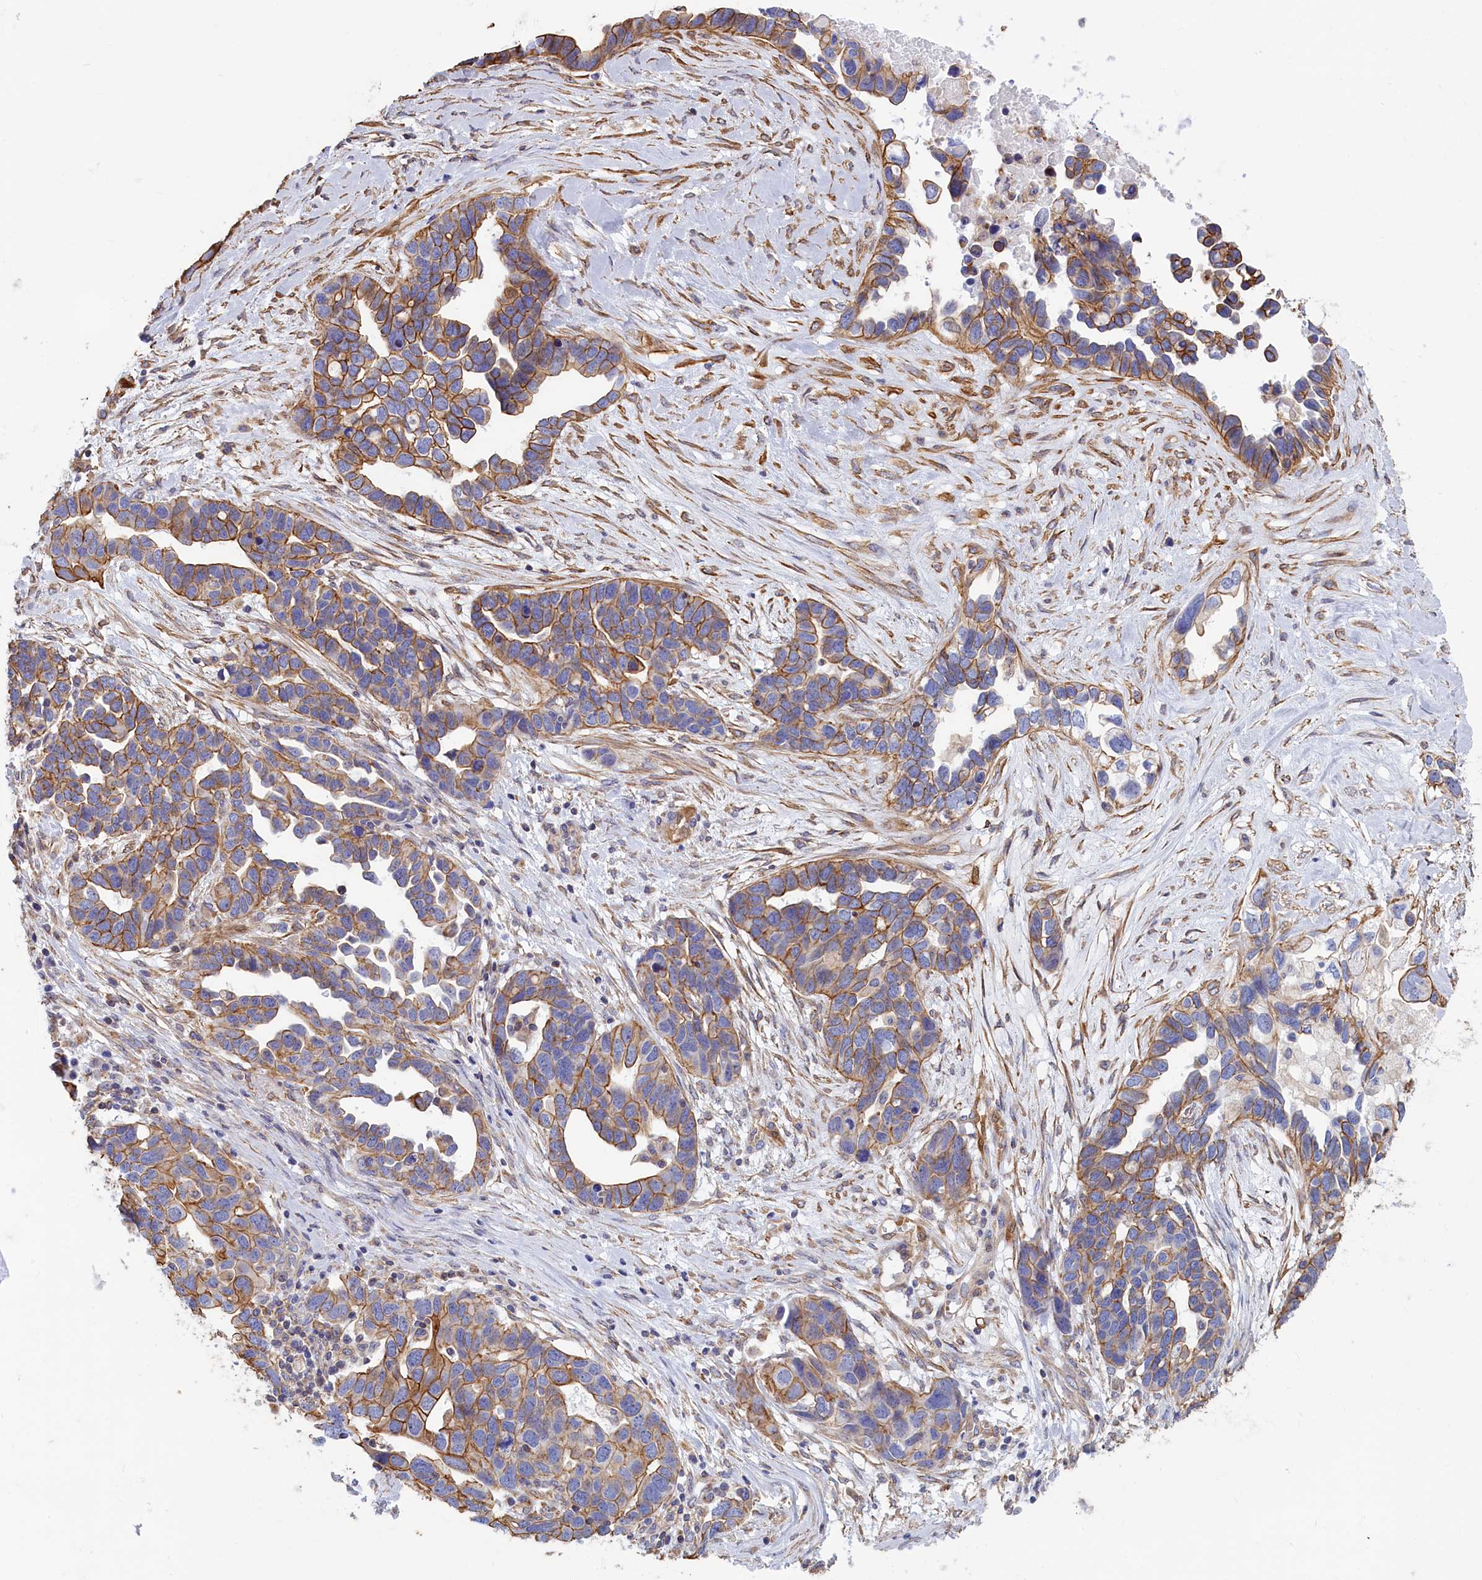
{"staining": {"intensity": "moderate", "quantity": ">75%", "location": "cytoplasmic/membranous"}, "tissue": "ovarian cancer", "cell_type": "Tumor cells", "image_type": "cancer", "snomed": [{"axis": "morphology", "description": "Cystadenocarcinoma, serous, NOS"}, {"axis": "topography", "description": "Ovary"}], "caption": "Brown immunohistochemical staining in human ovarian cancer (serous cystadenocarcinoma) reveals moderate cytoplasmic/membranous staining in about >75% of tumor cells. (DAB (3,3'-diaminobenzidine) IHC, brown staining for protein, blue staining for nuclei).", "gene": "ABCC12", "patient": {"sex": "female", "age": 54}}